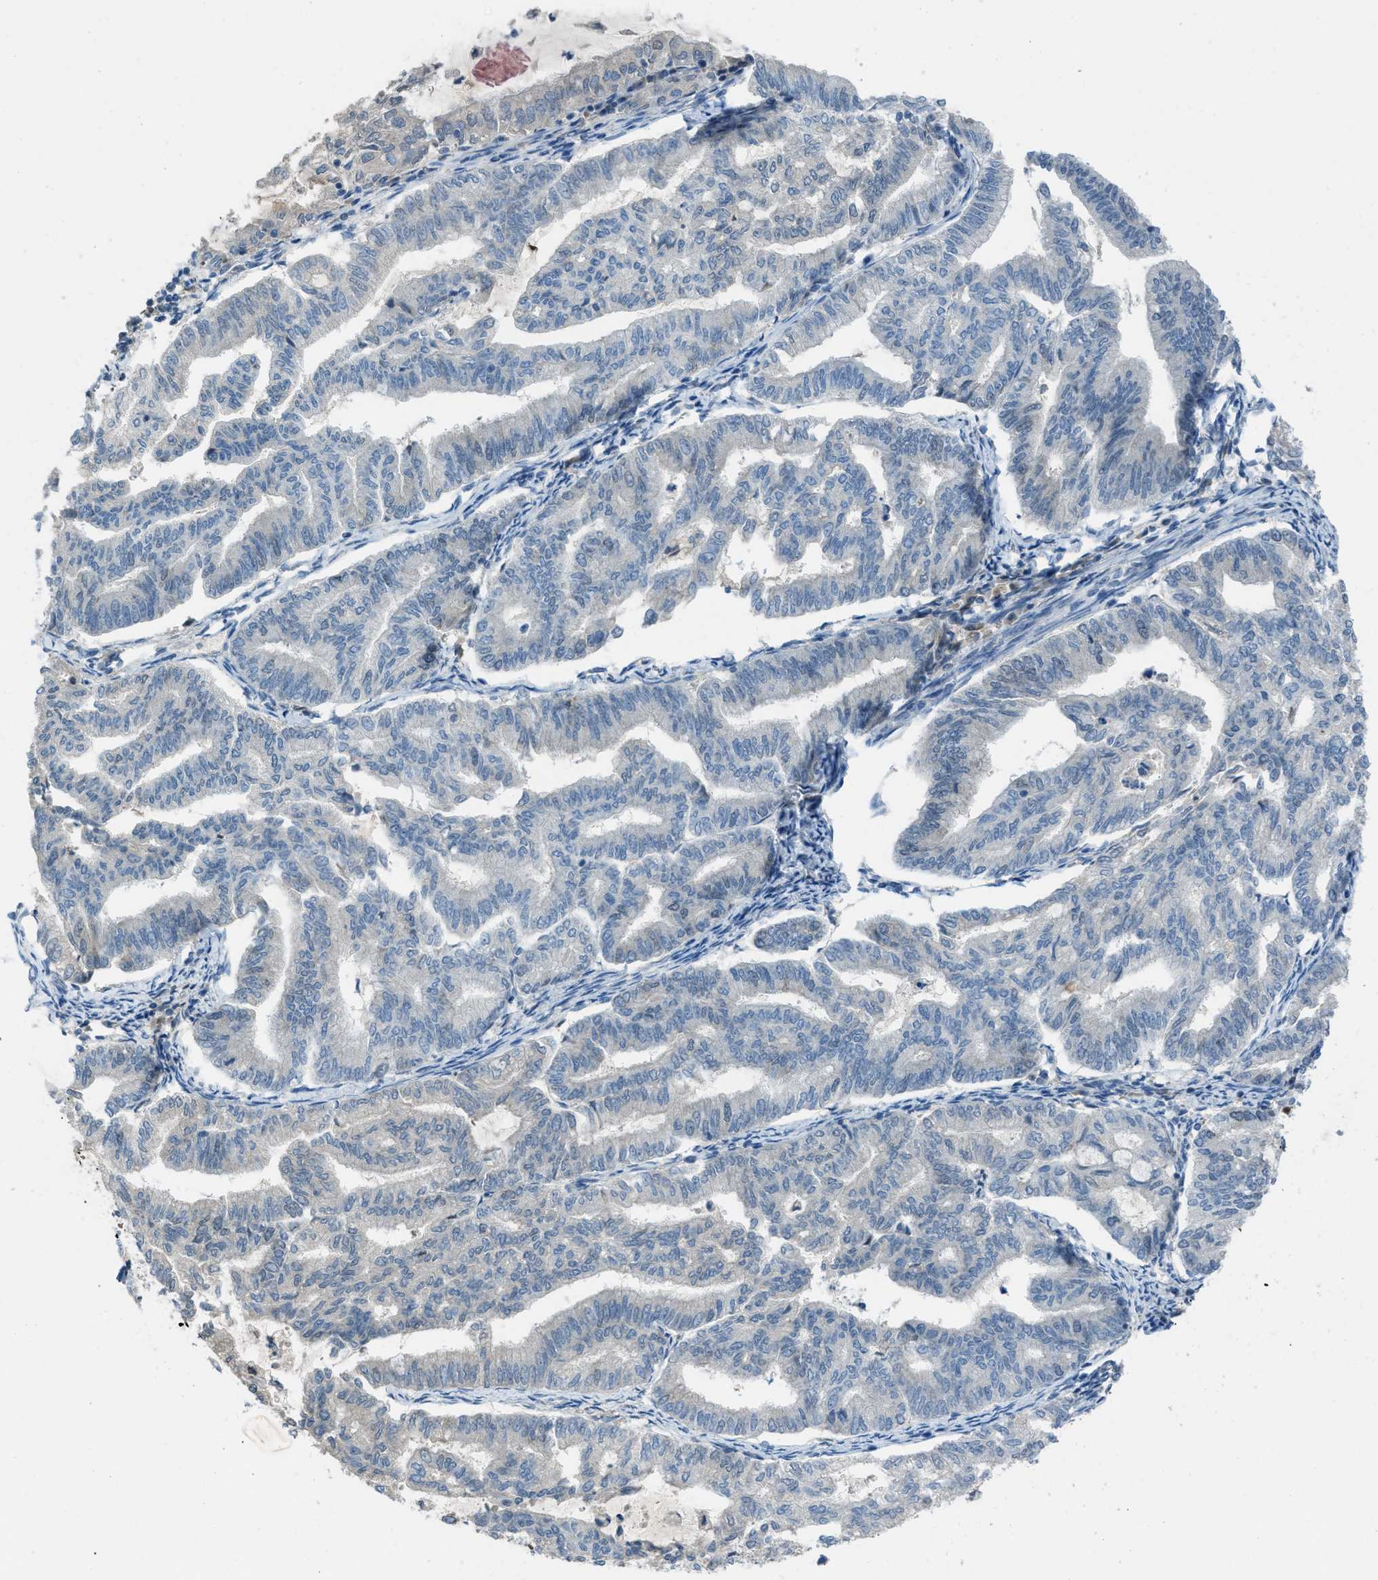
{"staining": {"intensity": "negative", "quantity": "none", "location": "none"}, "tissue": "endometrial cancer", "cell_type": "Tumor cells", "image_type": "cancer", "snomed": [{"axis": "morphology", "description": "Adenocarcinoma, NOS"}, {"axis": "topography", "description": "Endometrium"}], "caption": "An IHC image of endometrial cancer (adenocarcinoma) is shown. There is no staining in tumor cells of endometrial cancer (adenocarcinoma).", "gene": "MIS18A", "patient": {"sex": "female", "age": 79}}